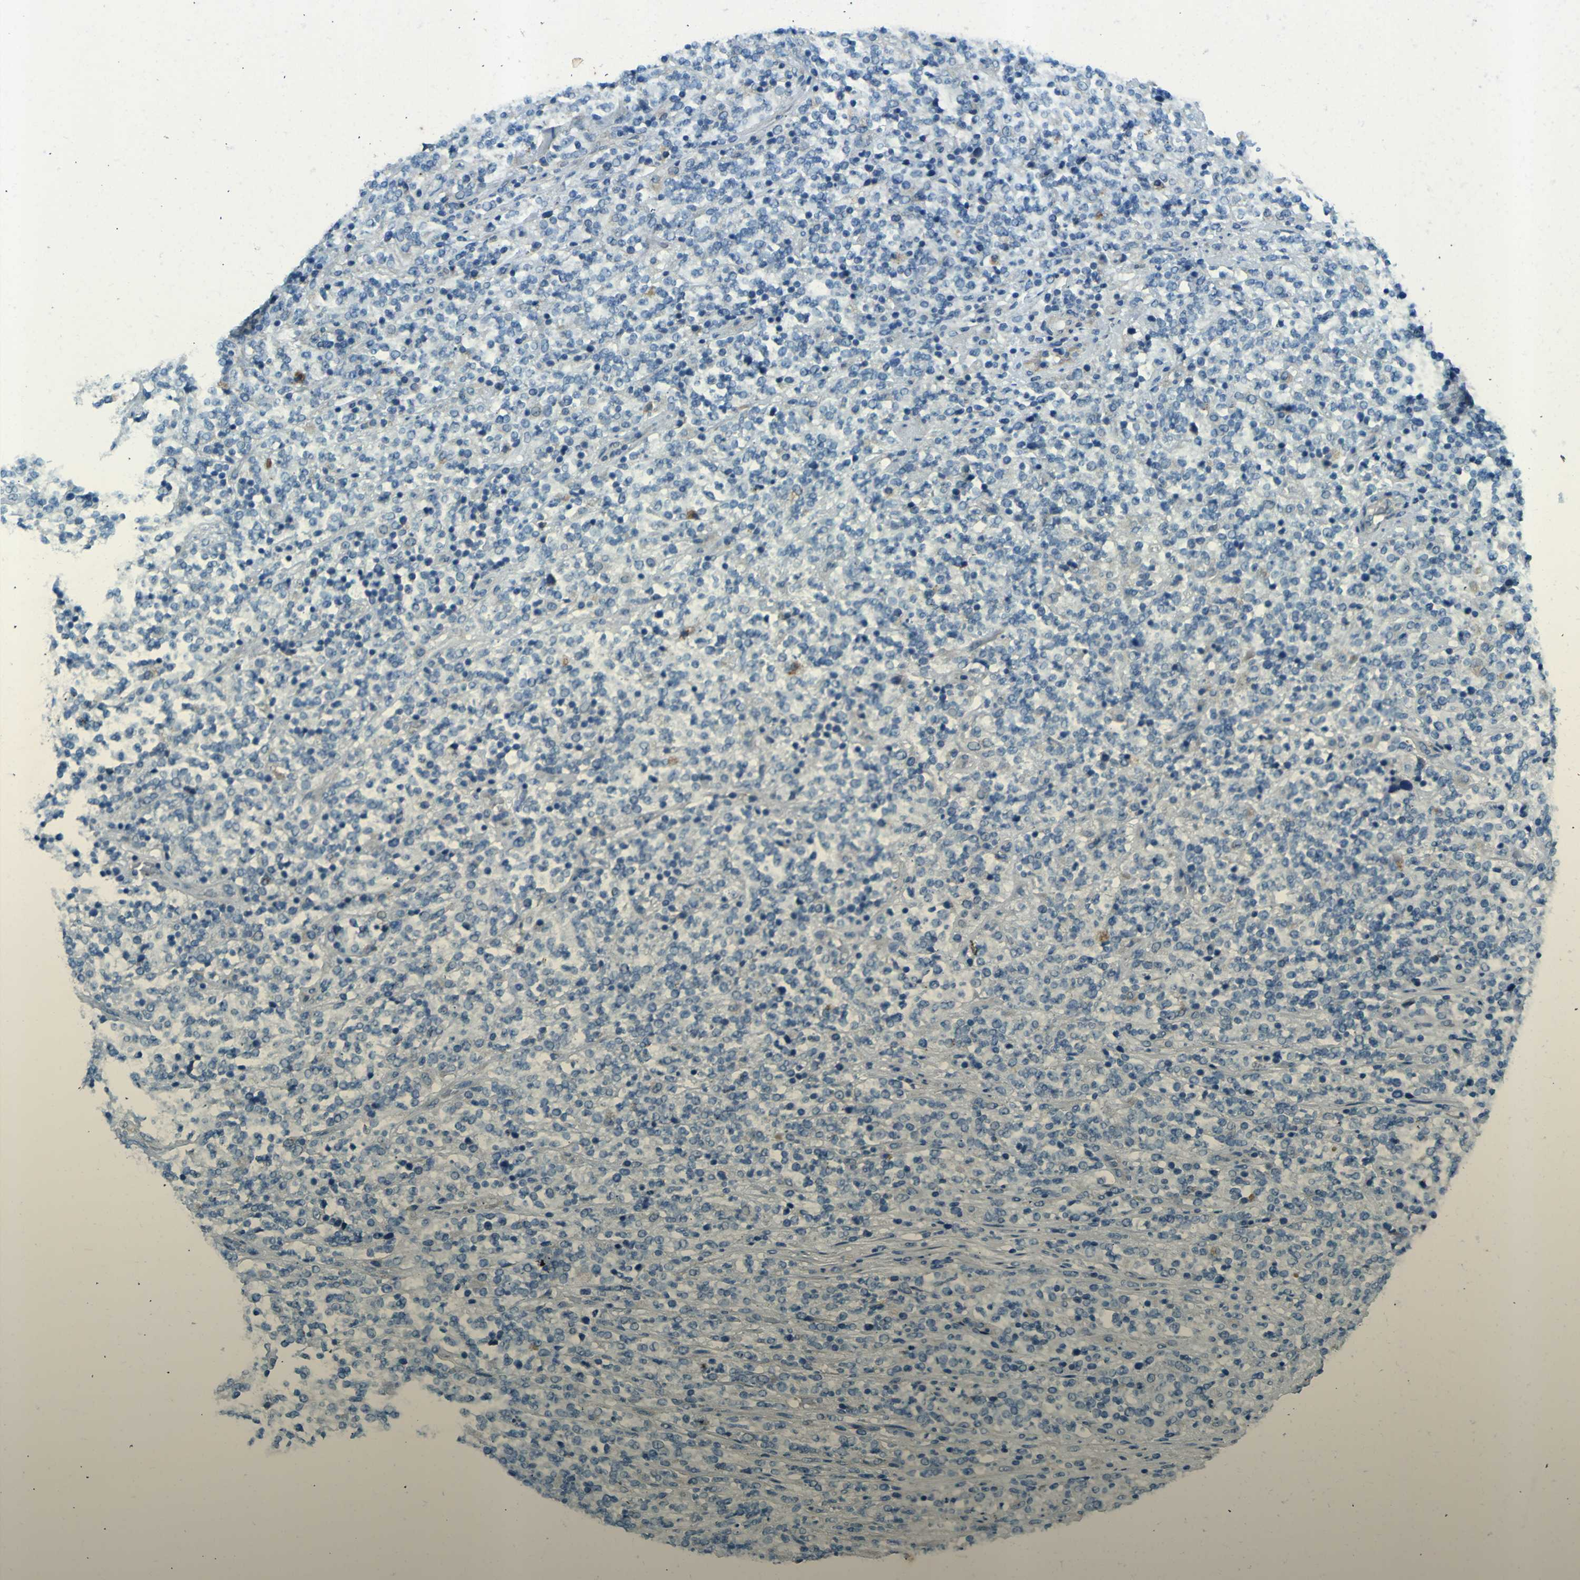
{"staining": {"intensity": "negative", "quantity": "none", "location": "none"}, "tissue": "lymphoma", "cell_type": "Tumor cells", "image_type": "cancer", "snomed": [{"axis": "morphology", "description": "Malignant lymphoma, non-Hodgkin's type, High grade"}, {"axis": "topography", "description": "Soft tissue"}], "caption": "Immunohistochemistry (IHC) image of neoplastic tissue: lymphoma stained with DAB (3,3'-diaminobenzidine) reveals no significant protein positivity in tumor cells.", "gene": "PDE9A", "patient": {"sex": "male", "age": 18}}